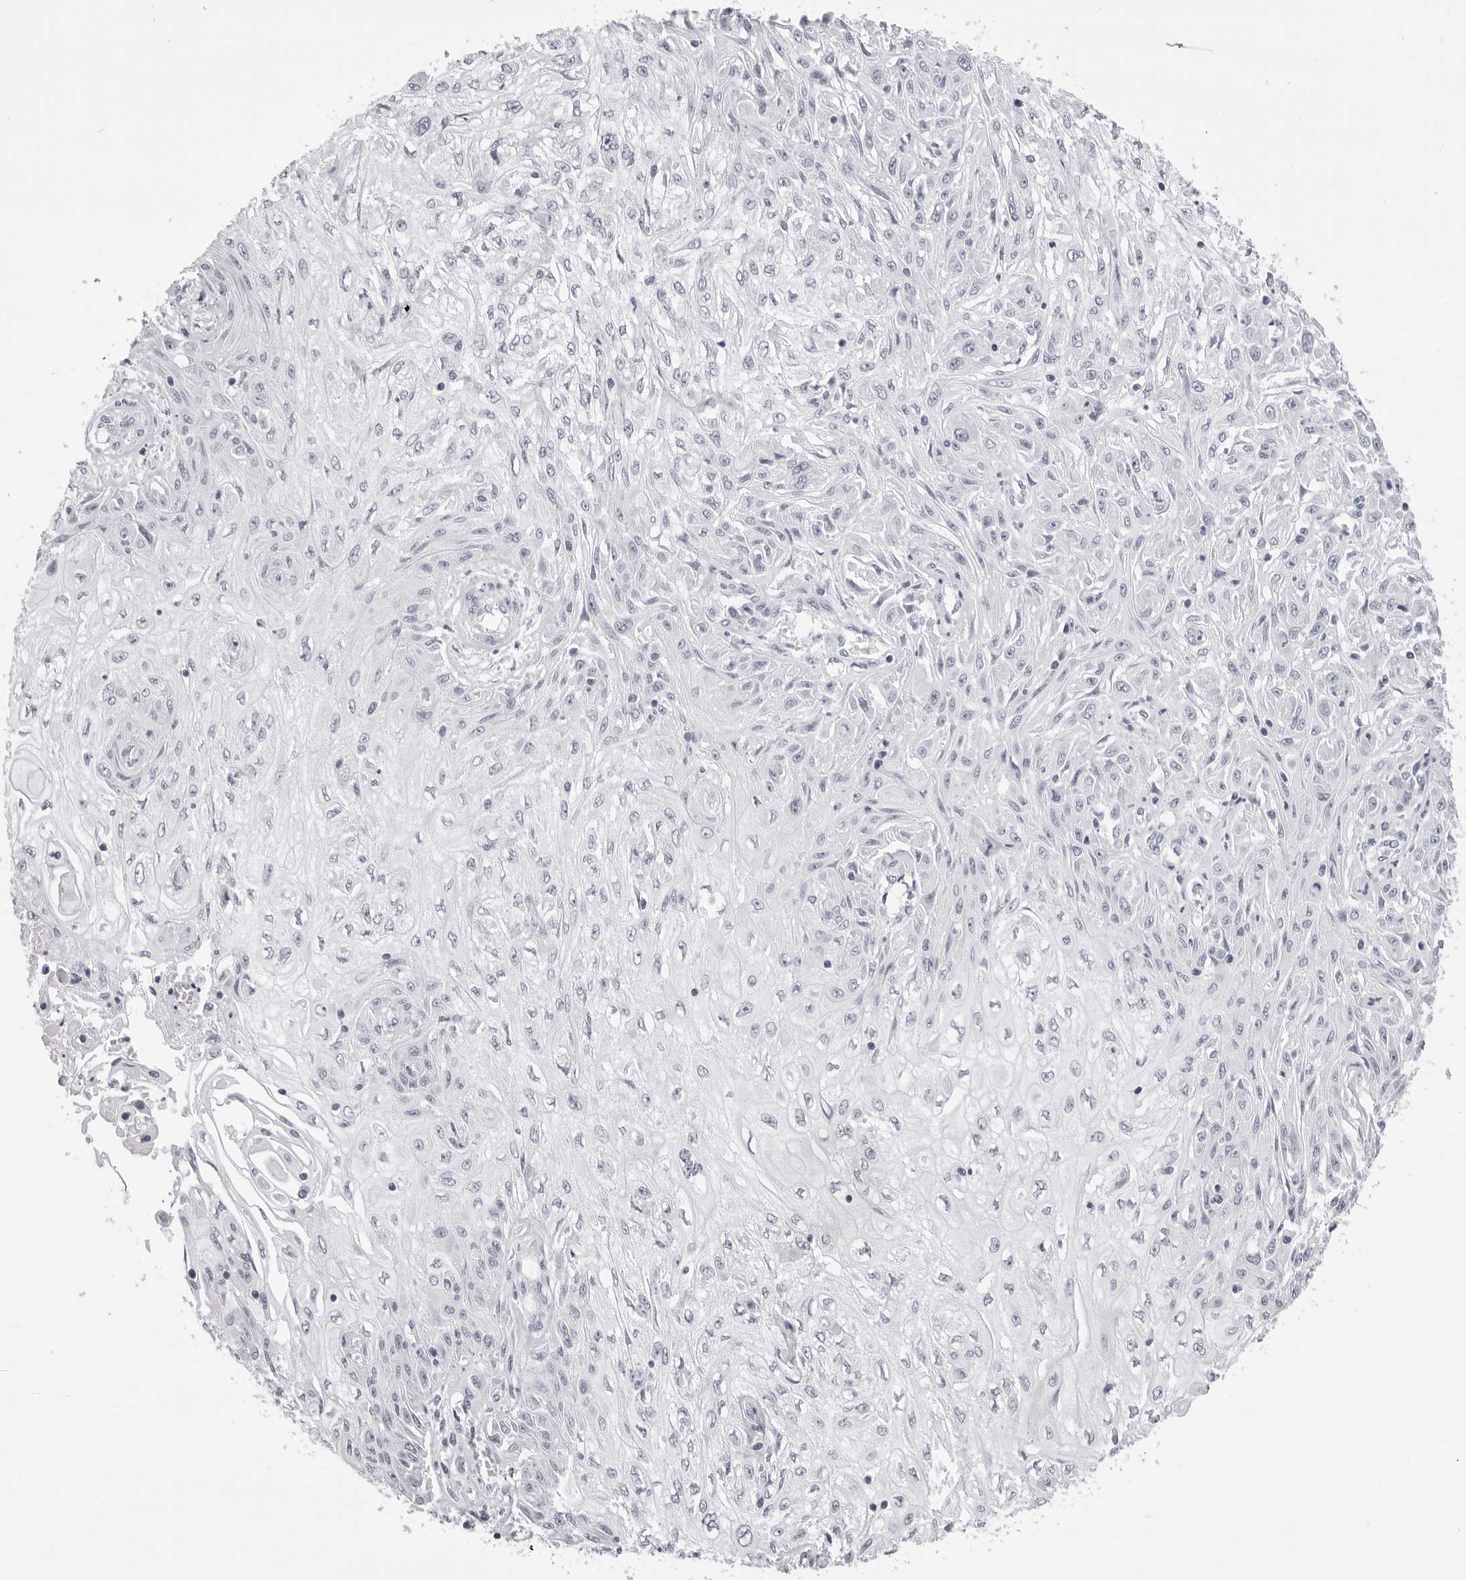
{"staining": {"intensity": "negative", "quantity": "none", "location": "none"}, "tissue": "skin cancer", "cell_type": "Tumor cells", "image_type": "cancer", "snomed": [{"axis": "morphology", "description": "Squamous cell carcinoma, NOS"}, {"axis": "morphology", "description": "Squamous cell carcinoma, metastatic, NOS"}, {"axis": "topography", "description": "Skin"}, {"axis": "topography", "description": "Lymph node"}], "caption": "This photomicrograph is of skin cancer (squamous cell carcinoma) stained with IHC to label a protein in brown with the nuclei are counter-stained blue. There is no positivity in tumor cells.", "gene": "RHO", "patient": {"sex": "male", "age": 75}}